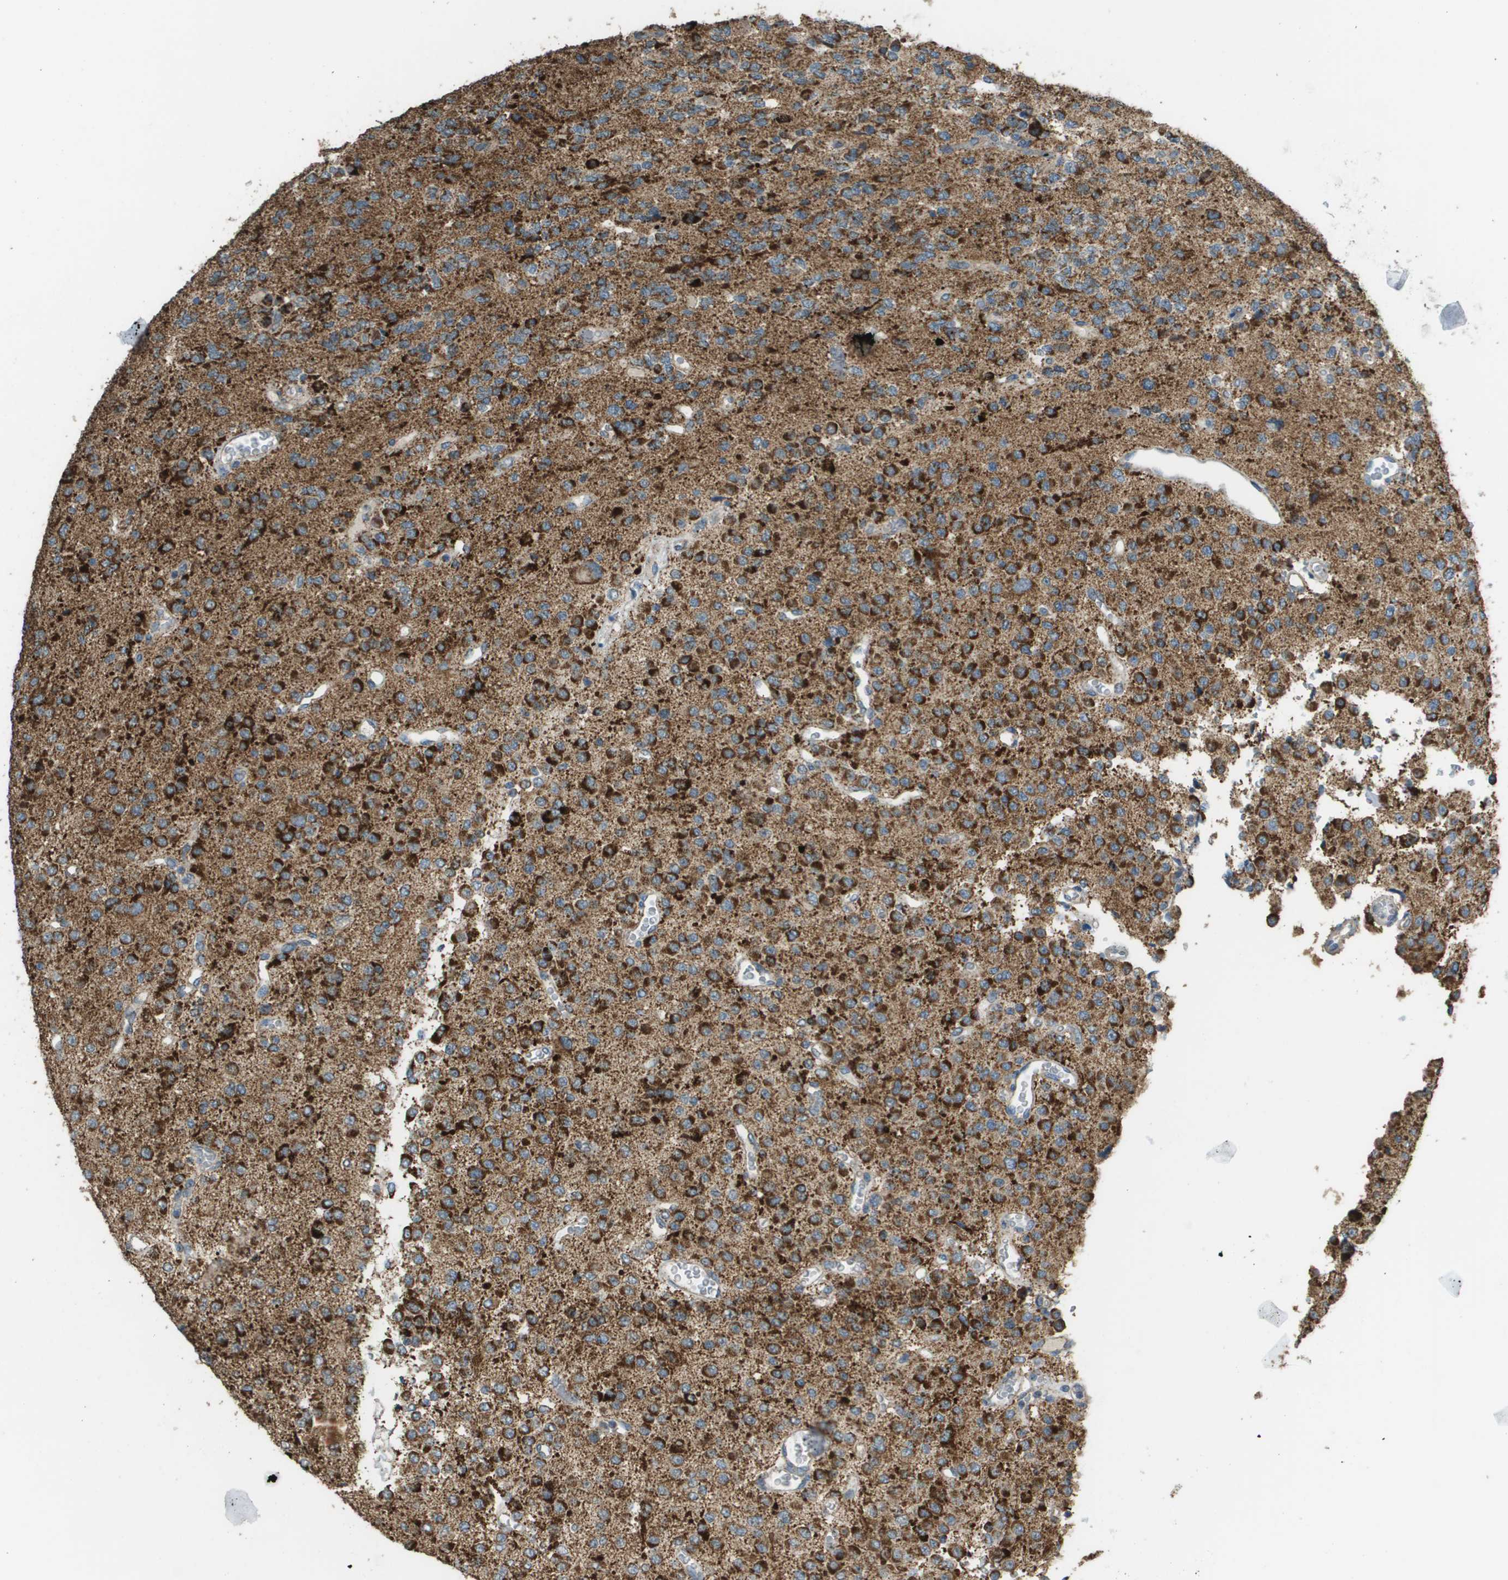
{"staining": {"intensity": "strong", "quantity": ">75%", "location": "cytoplasmic/membranous"}, "tissue": "glioma", "cell_type": "Tumor cells", "image_type": "cancer", "snomed": [{"axis": "morphology", "description": "Glioma, malignant, Low grade"}, {"axis": "topography", "description": "Brain"}], "caption": "Human glioma stained for a protein (brown) demonstrates strong cytoplasmic/membranous positive staining in approximately >75% of tumor cells.", "gene": "FH", "patient": {"sex": "male", "age": 38}}